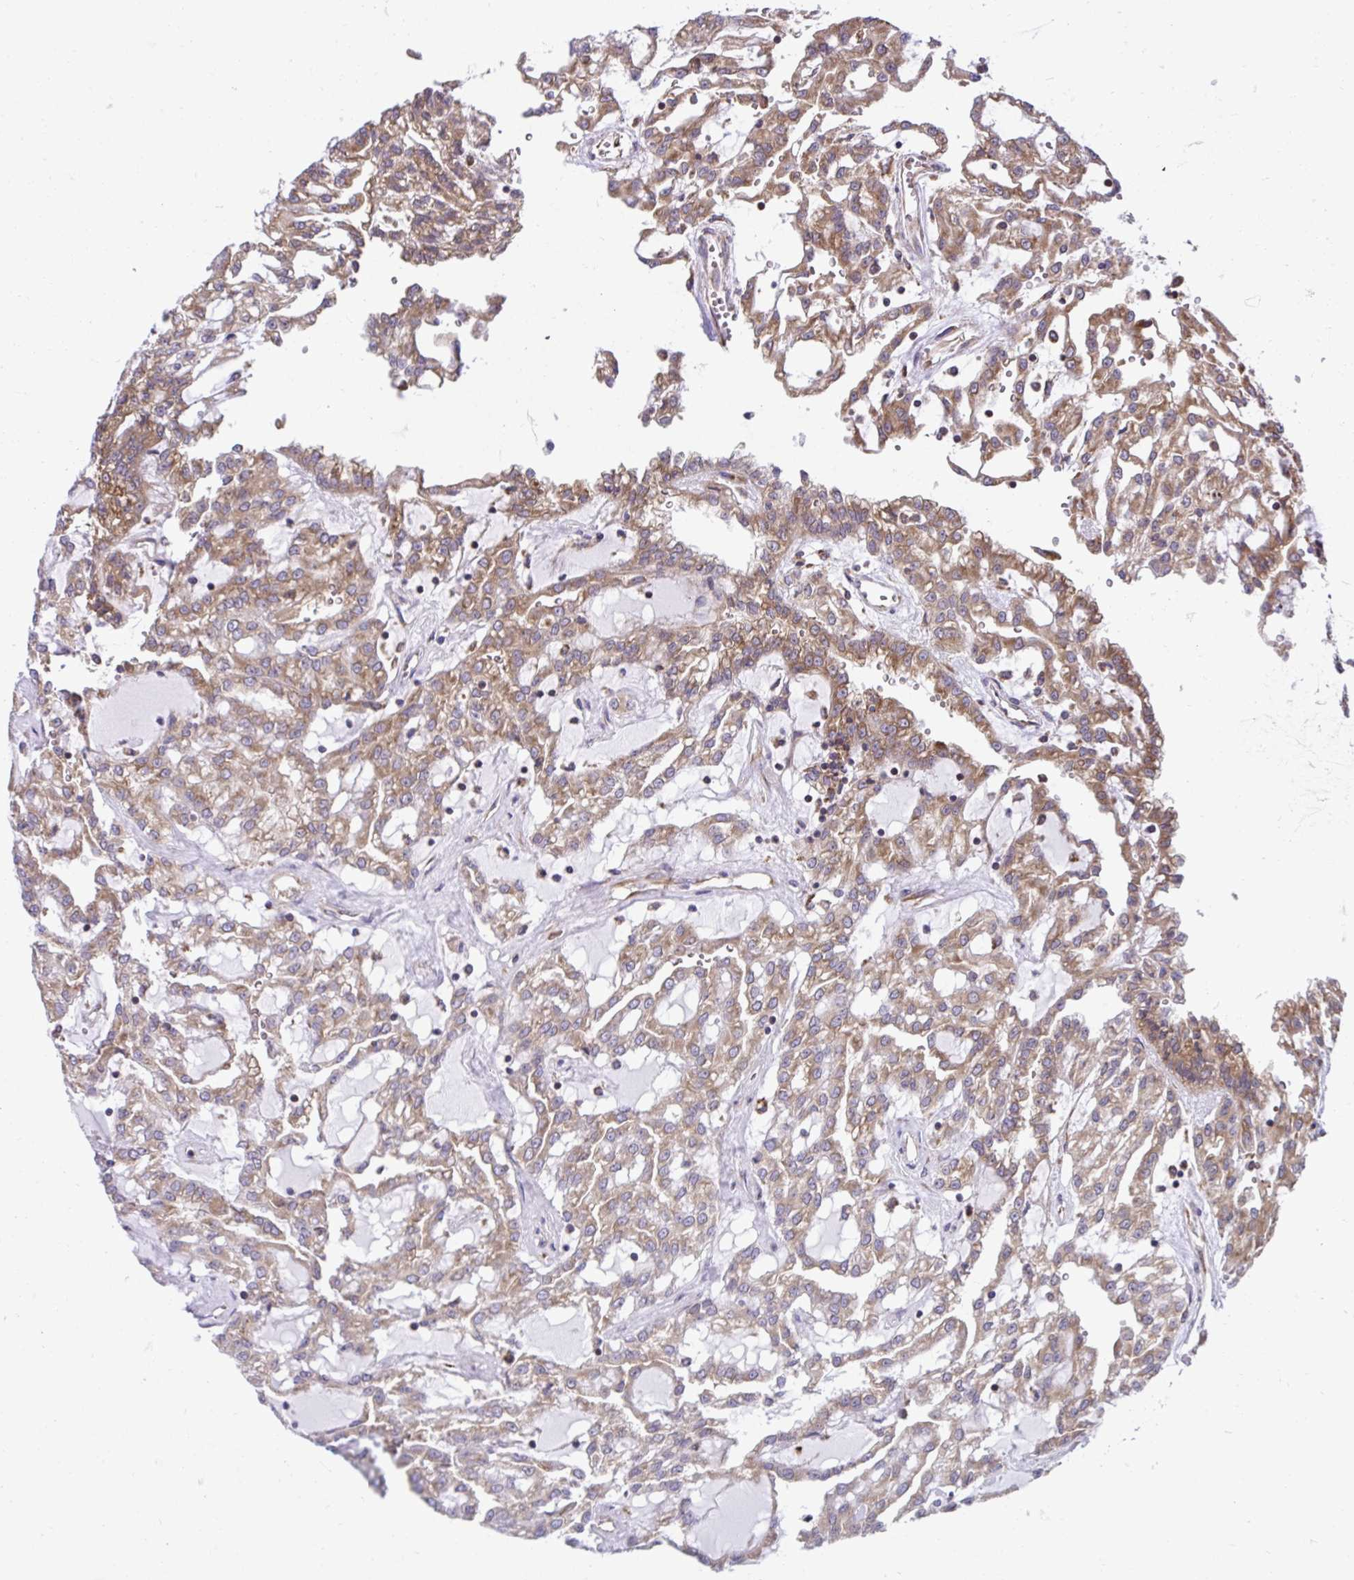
{"staining": {"intensity": "moderate", "quantity": ">75%", "location": "cytoplasmic/membranous"}, "tissue": "renal cancer", "cell_type": "Tumor cells", "image_type": "cancer", "snomed": [{"axis": "morphology", "description": "Adenocarcinoma, NOS"}, {"axis": "topography", "description": "Kidney"}], "caption": "IHC image of human renal cancer stained for a protein (brown), which shows medium levels of moderate cytoplasmic/membranous expression in about >75% of tumor cells.", "gene": "RPS7", "patient": {"sex": "male", "age": 63}}